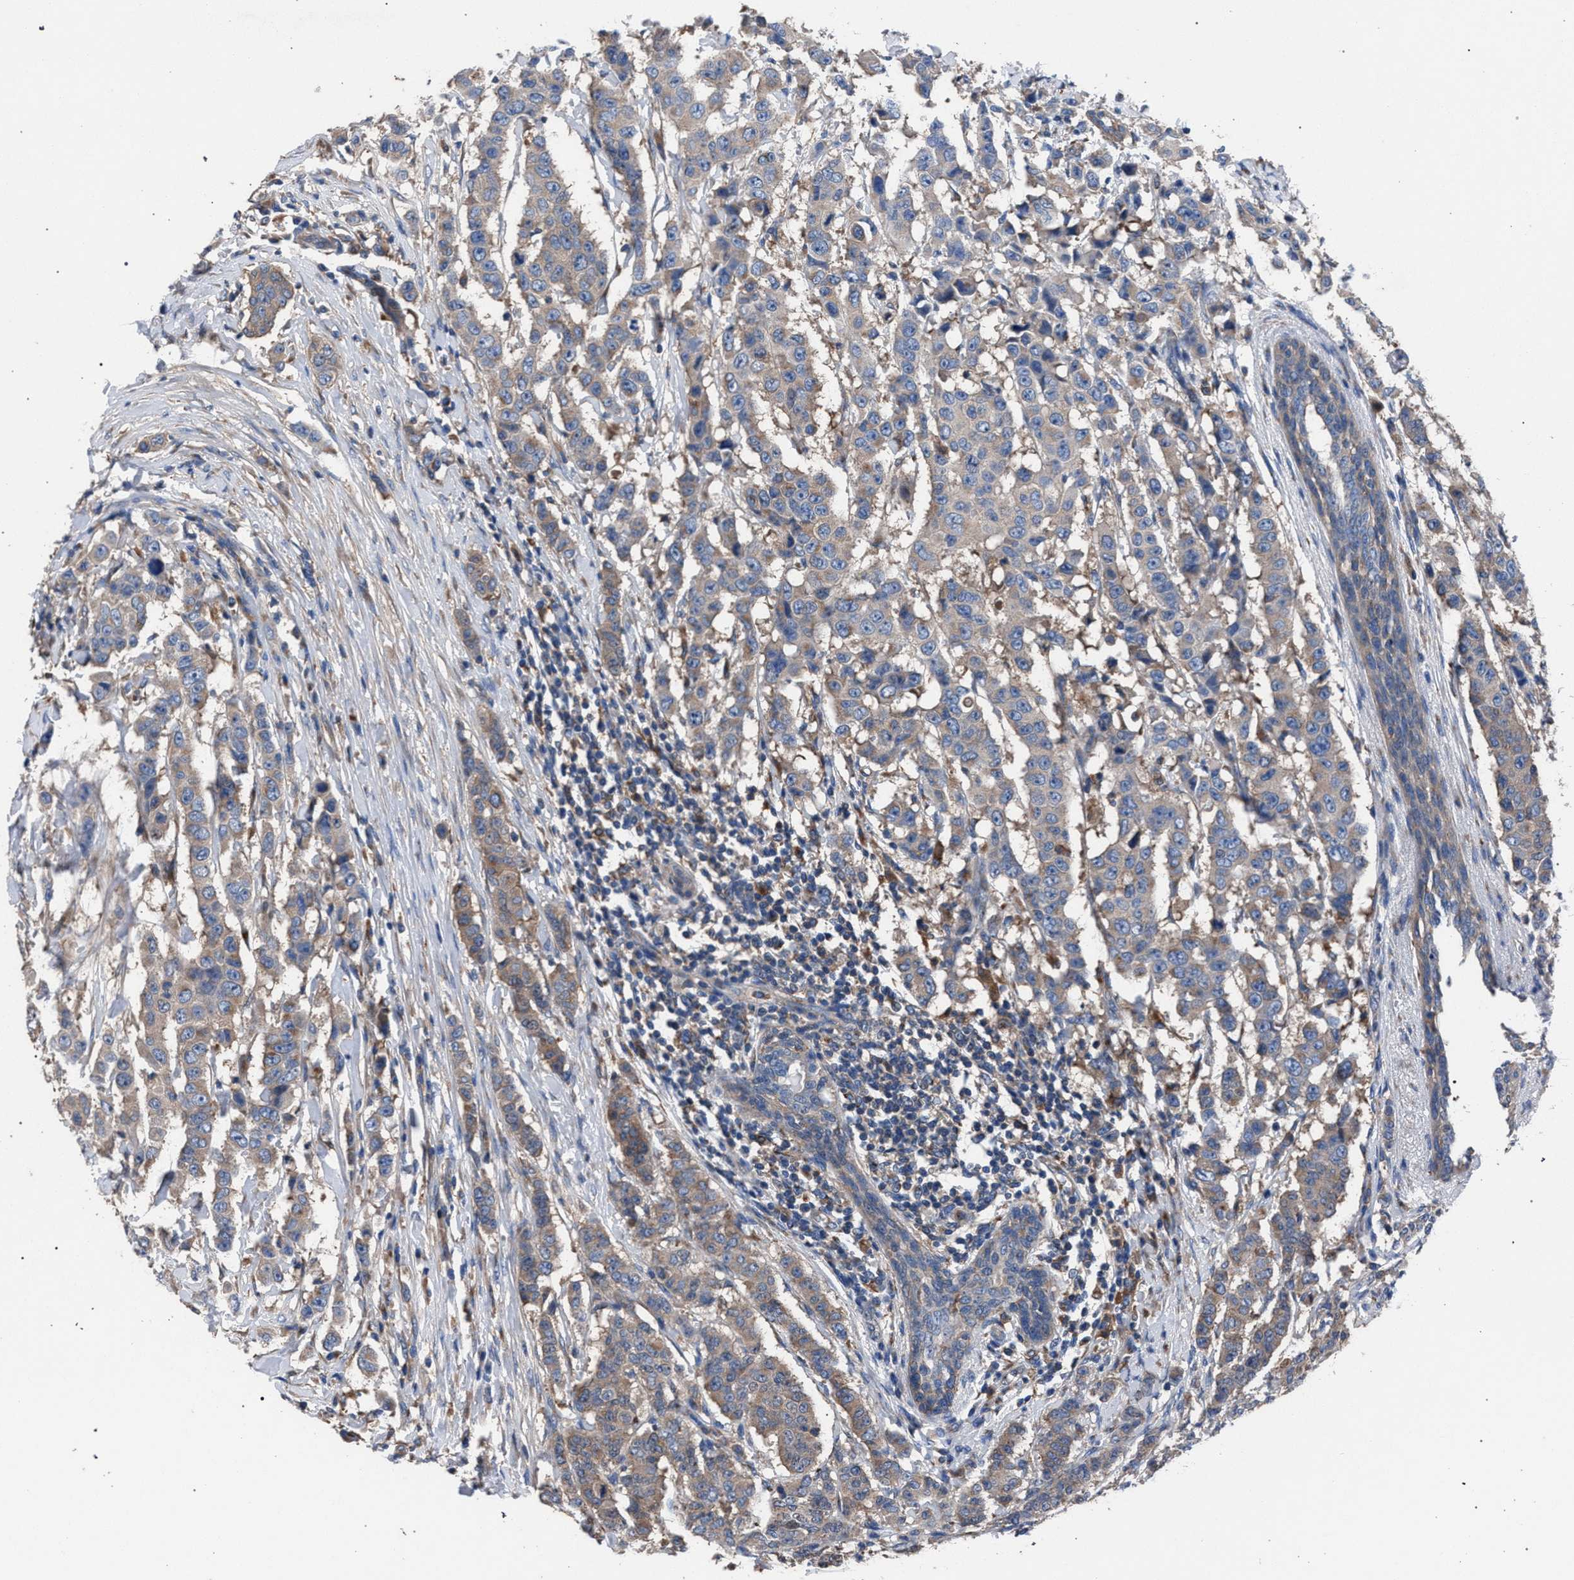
{"staining": {"intensity": "weak", "quantity": "25%-75%", "location": "cytoplasmic/membranous"}, "tissue": "breast cancer", "cell_type": "Tumor cells", "image_type": "cancer", "snomed": [{"axis": "morphology", "description": "Duct carcinoma"}, {"axis": "topography", "description": "Breast"}], "caption": "An IHC micrograph of tumor tissue is shown. Protein staining in brown labels weak cytoplasmic/membranous positivity in breast cancer (intraductal carcinoma) within tumor cells.", "gene": "ATP6V0A1", "patient": {"sex": "female", "age": 40}}